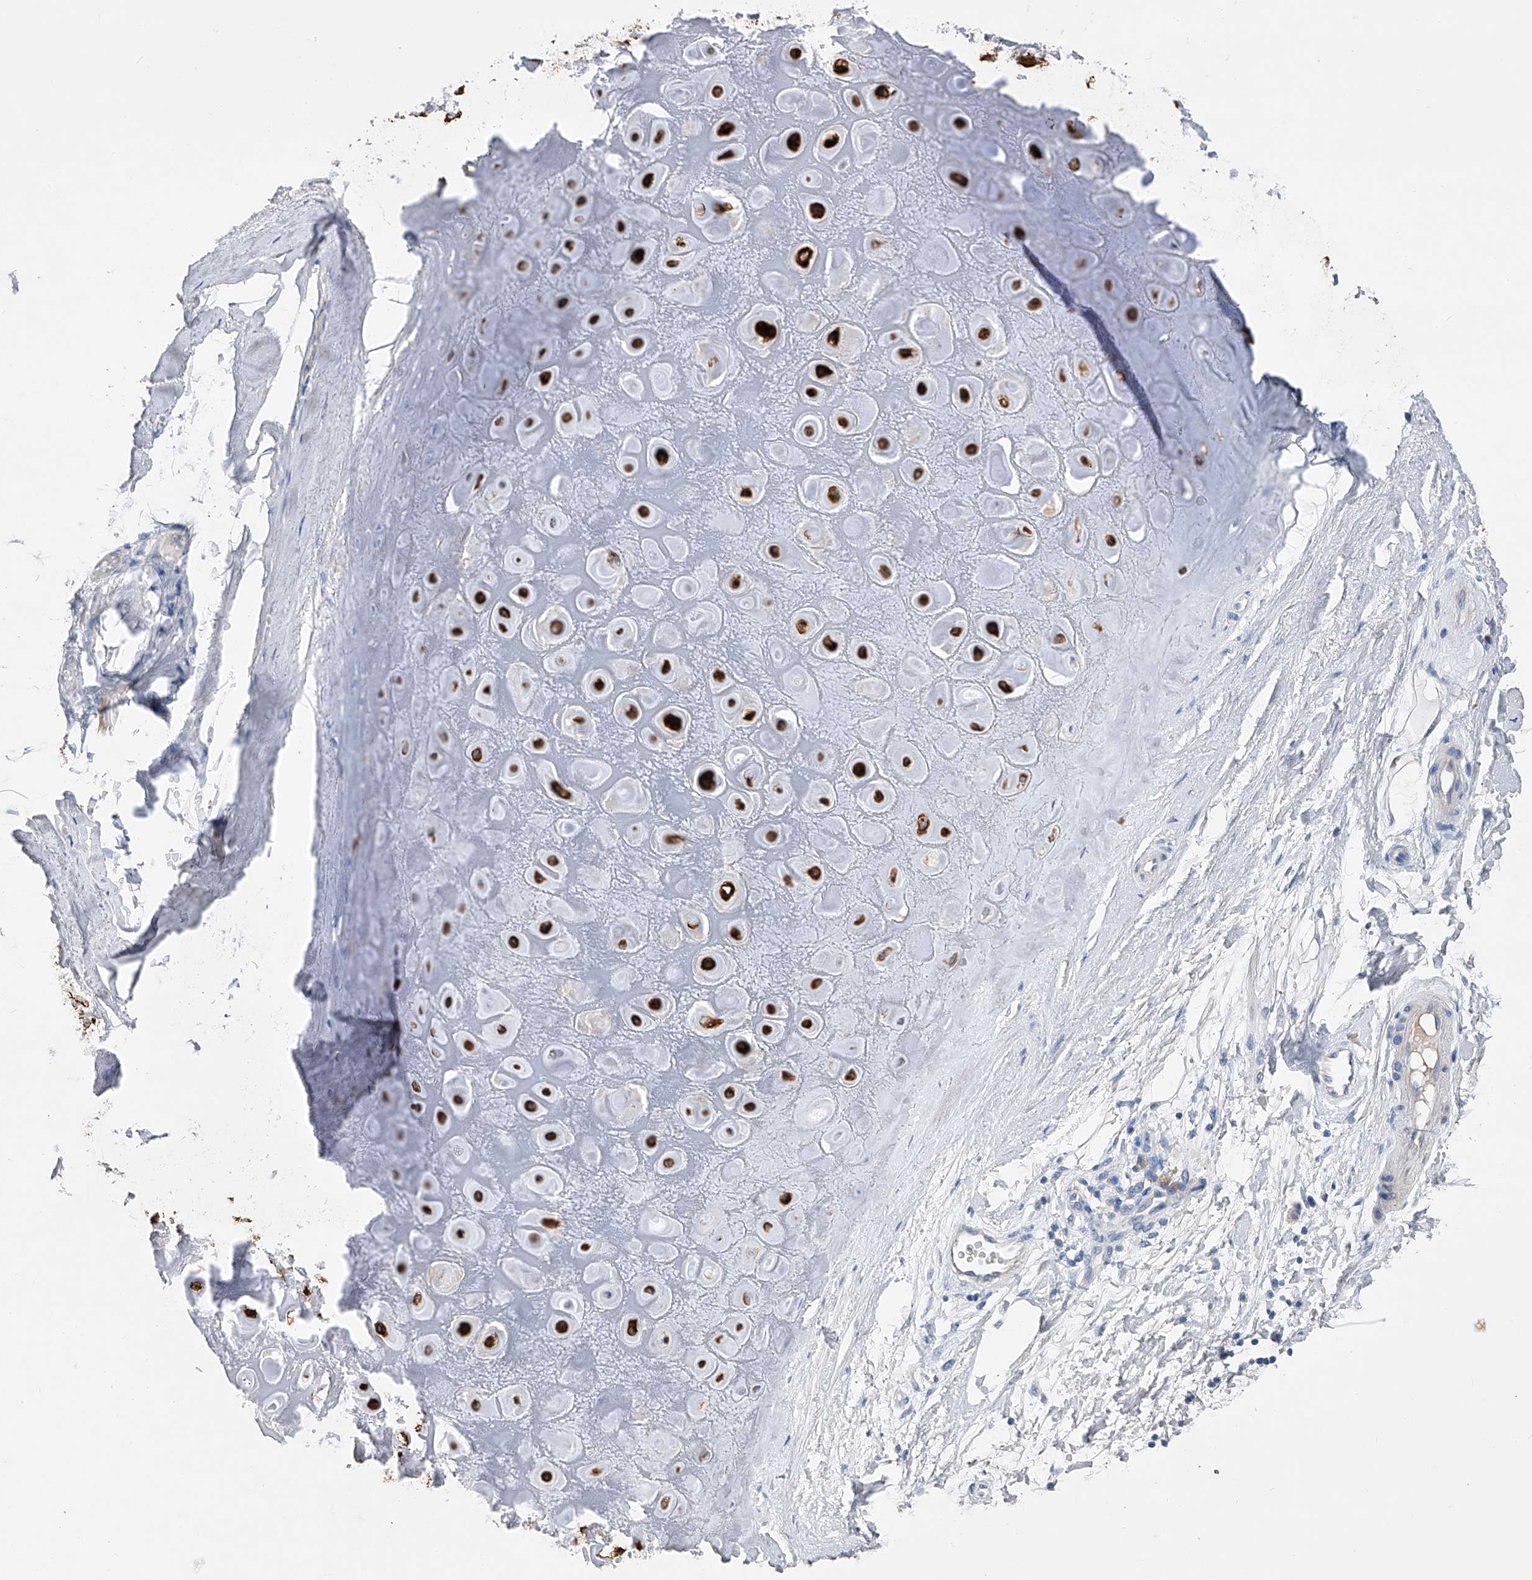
{"staining": {"intensity": "negative", "quantity": "none", "location": "none"}, "tissue": "adipose tissue", "cell_type": "Adipocytes", "image_type": "normal", "snomed": [{"axis": "morphology", "description": "Normal tissue, NOS"}, {"axis": "morphology", "description": "Basal cell carcinoma"}, {"axis": "topography", "description": "Skin"}], "caption": "Unremarkable adipose tissue was stained to show a protein in brown. There is no significant positivity in adipocytes. (DAB immunohistochemistry (IHC) visualized using brightfield microscopy, high magnification).", "gene": "ADRA1A", "patient": {"sex": "female", "age": 89}}